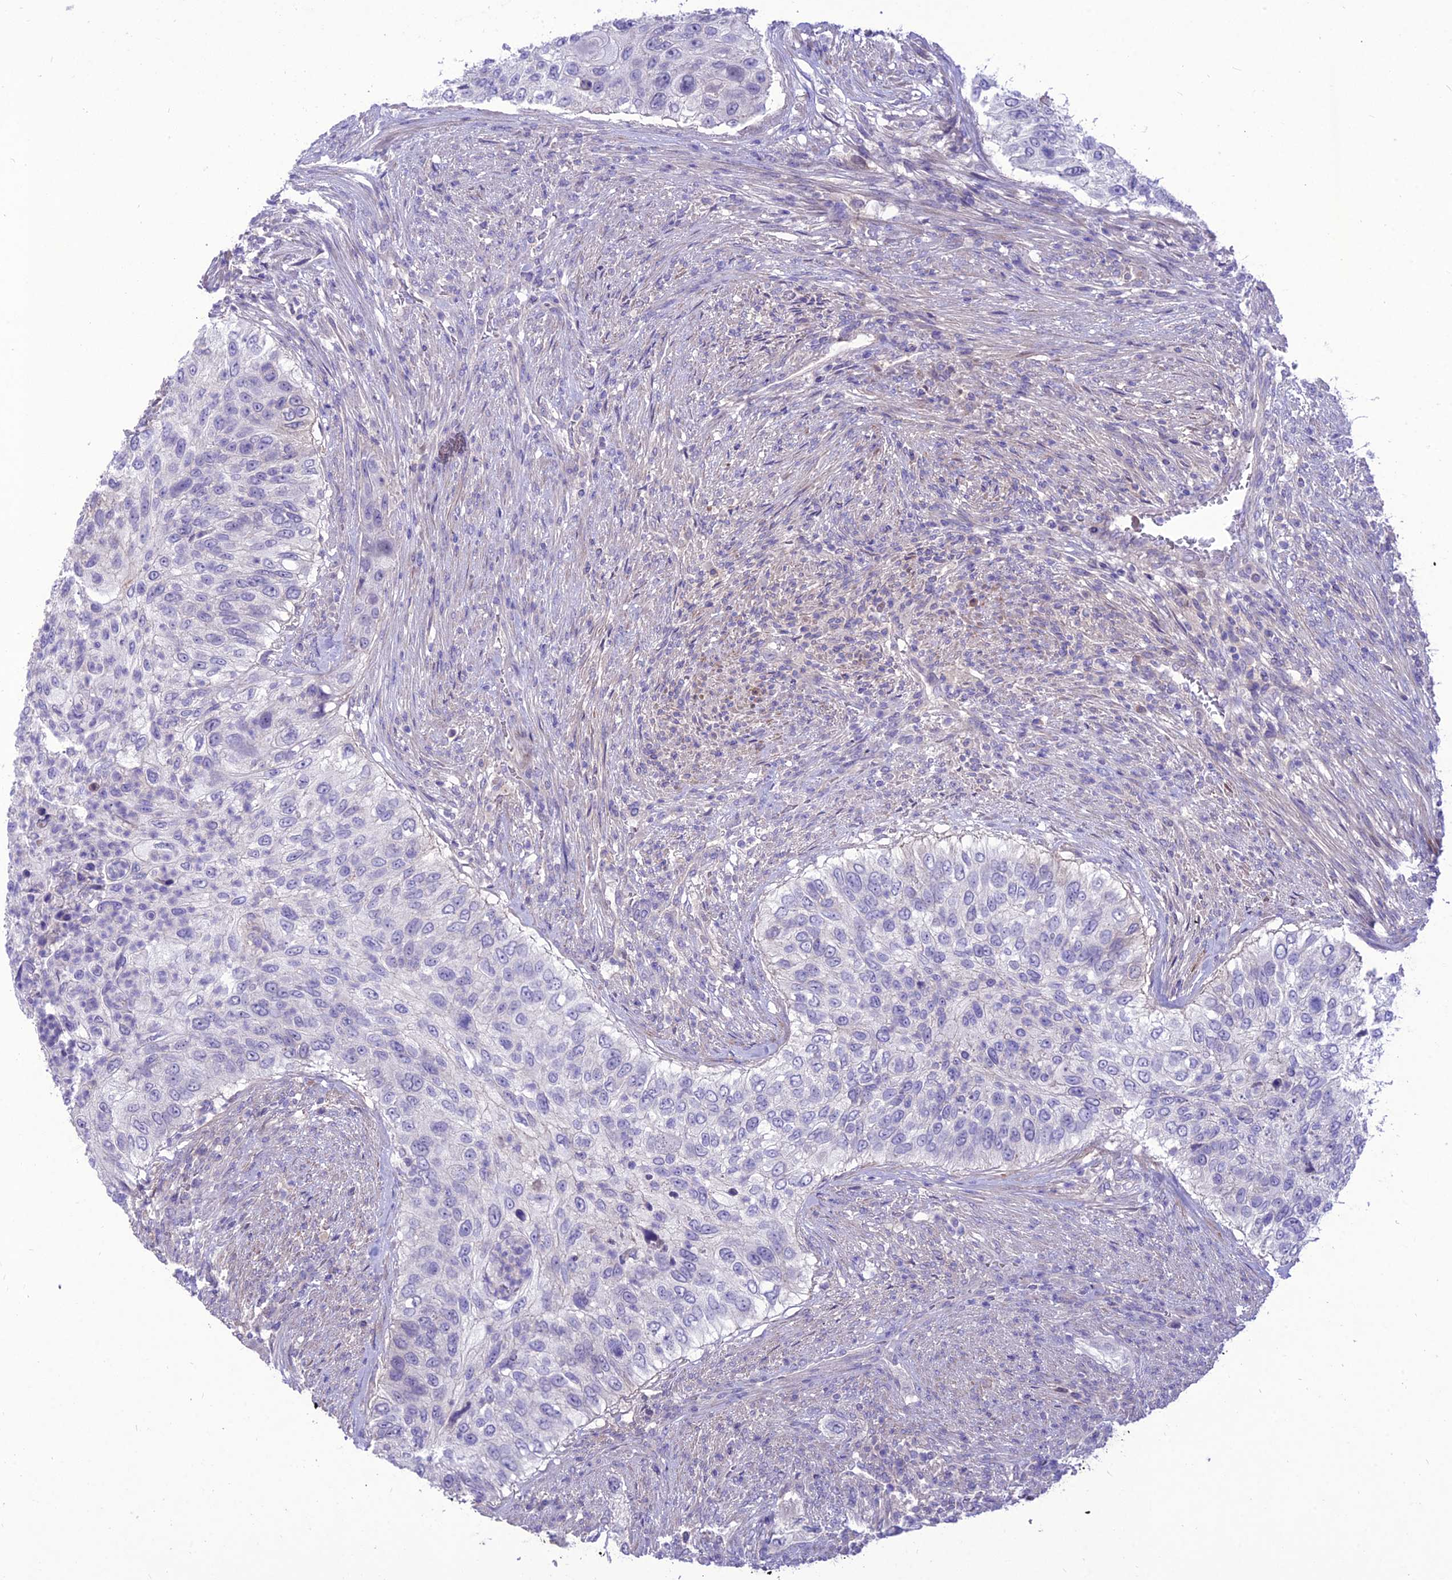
{"staining": {"intensity": "negative", "quantity": "none", "location": "none"}, "tissue": "urothelial cancer", "cell_type": "Tumor cells", "image_type": "cancer", "snomed": [{"axis": "morphology", "description": "Urothelial carcinoma, High grade"}, {"axis": "topography", "description": "Urinary bladder"}], "caption": "Protein analysis of urothelial cancer exhibits no significant staining in tumor cells.", "gene": "TEKT3", "patient": {"sex": "female", "age": 60}}